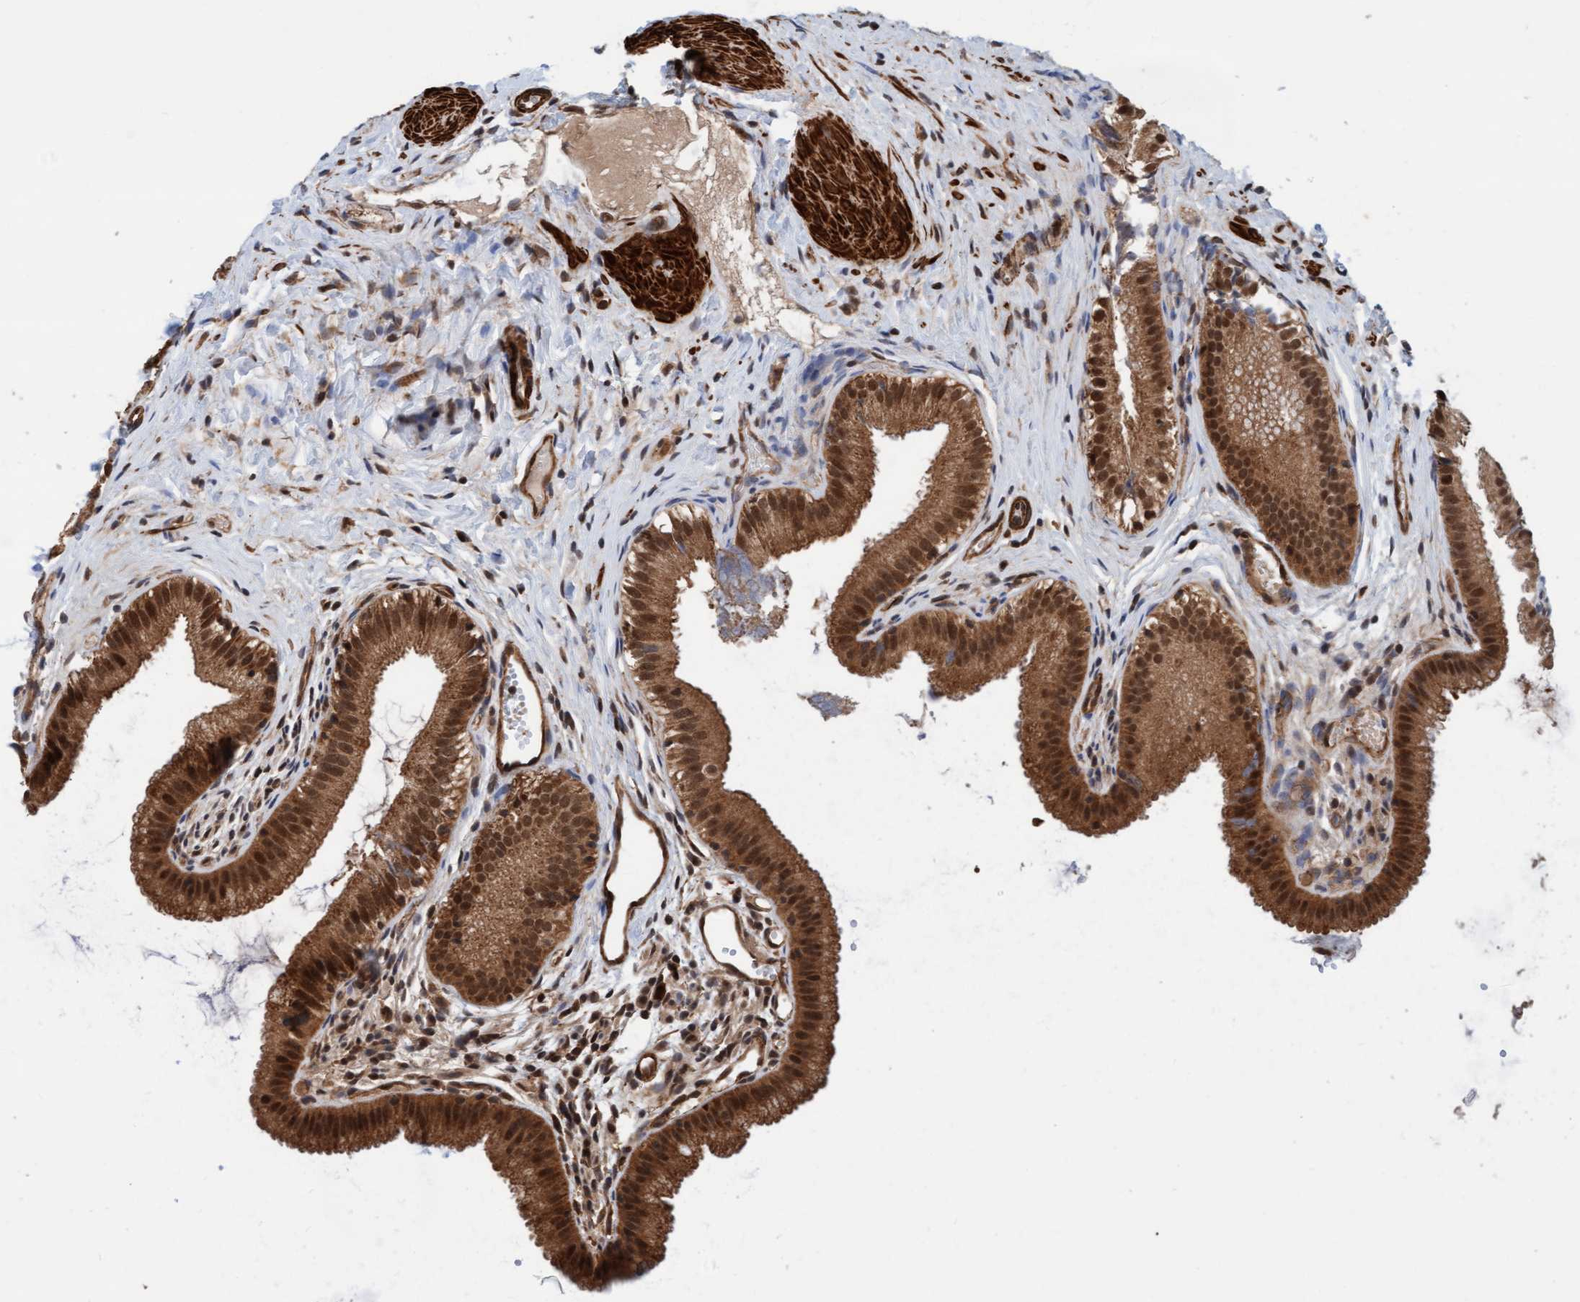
{"staining": {"intensity": "strong", "quantity": ">75%", "location": "cytoplasmic/membranous,nuclear"}, "tissue": "gallbladder", "cell_type": "Glandular cells", "image_type": "normal", "snomed": [{"axis": "morphology", "description": "Normal tissue, NOS"}, {"axis": "topography", "description": "Gallbladder"}], "caption": "High-power microscopy captured an IHC histopathology image of unremarkable gallbladder, revealing strong cytoplasmic/membranous,nuclear expression in about >75% of glandular cells. Ihc stains the protein of interest in brown and the nuclei are stained blue.", "gene": "STXBP4", "patient": {"sex": "female", "age": 26}}